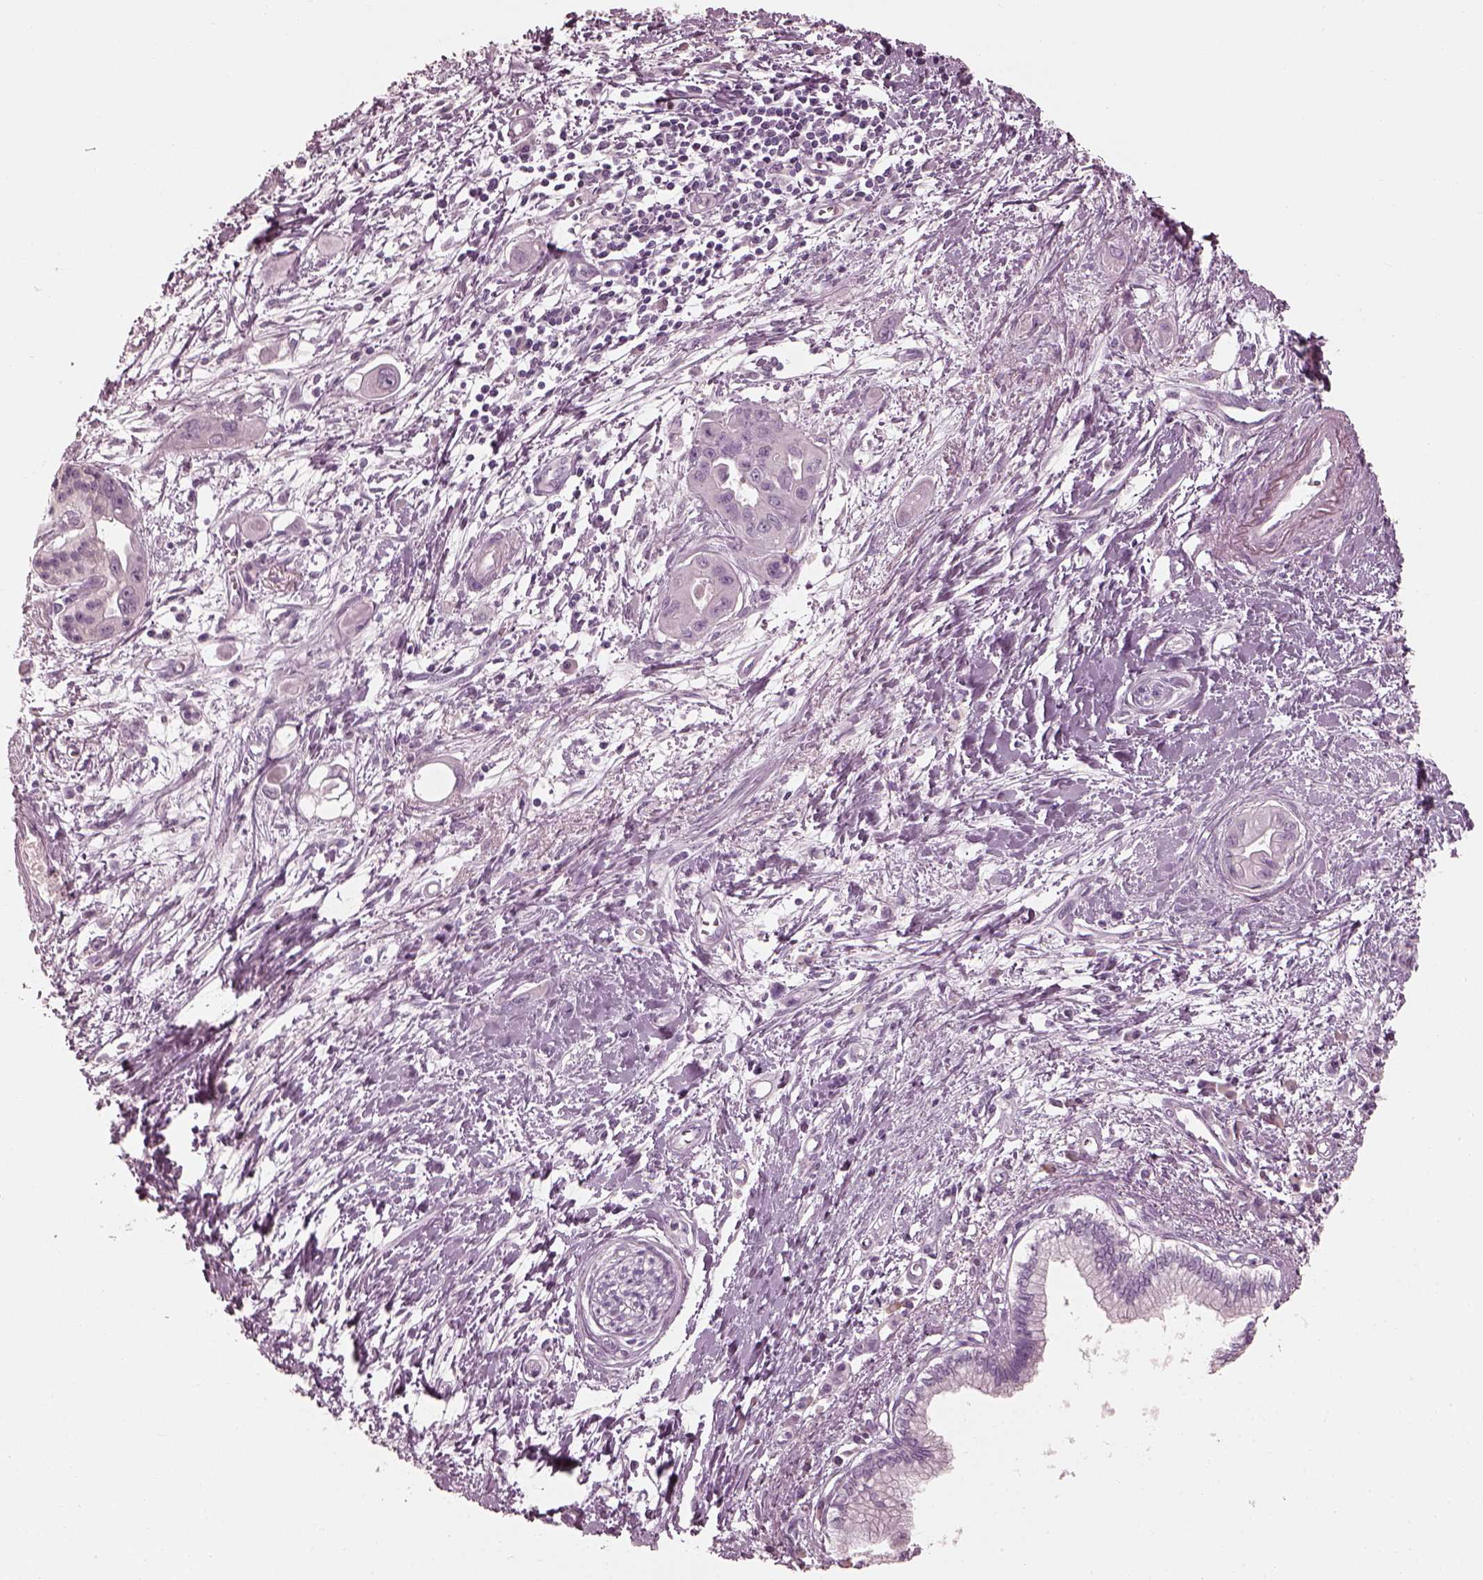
{"staining": {"intensity": "negative", "quantity": "none", "location": "none"}, "tissue": "pancreatic cancer", "cell_type": "Tumor cells", "image_type": "cancer", "snomed": [{"axis": "morphology", "description": "Adenocarcinoma, NOS"}, {"axis": "topography", "description": "Pancreas"}], "caption": "Tumor cells show no significant protein expression in pancreatic adenocarcinoma. (DAB (3,3'-diaminobenzidine) IHC, high magnification).", "gene": "SAXO2", "patient": {"sex": "male", "age": 60}}